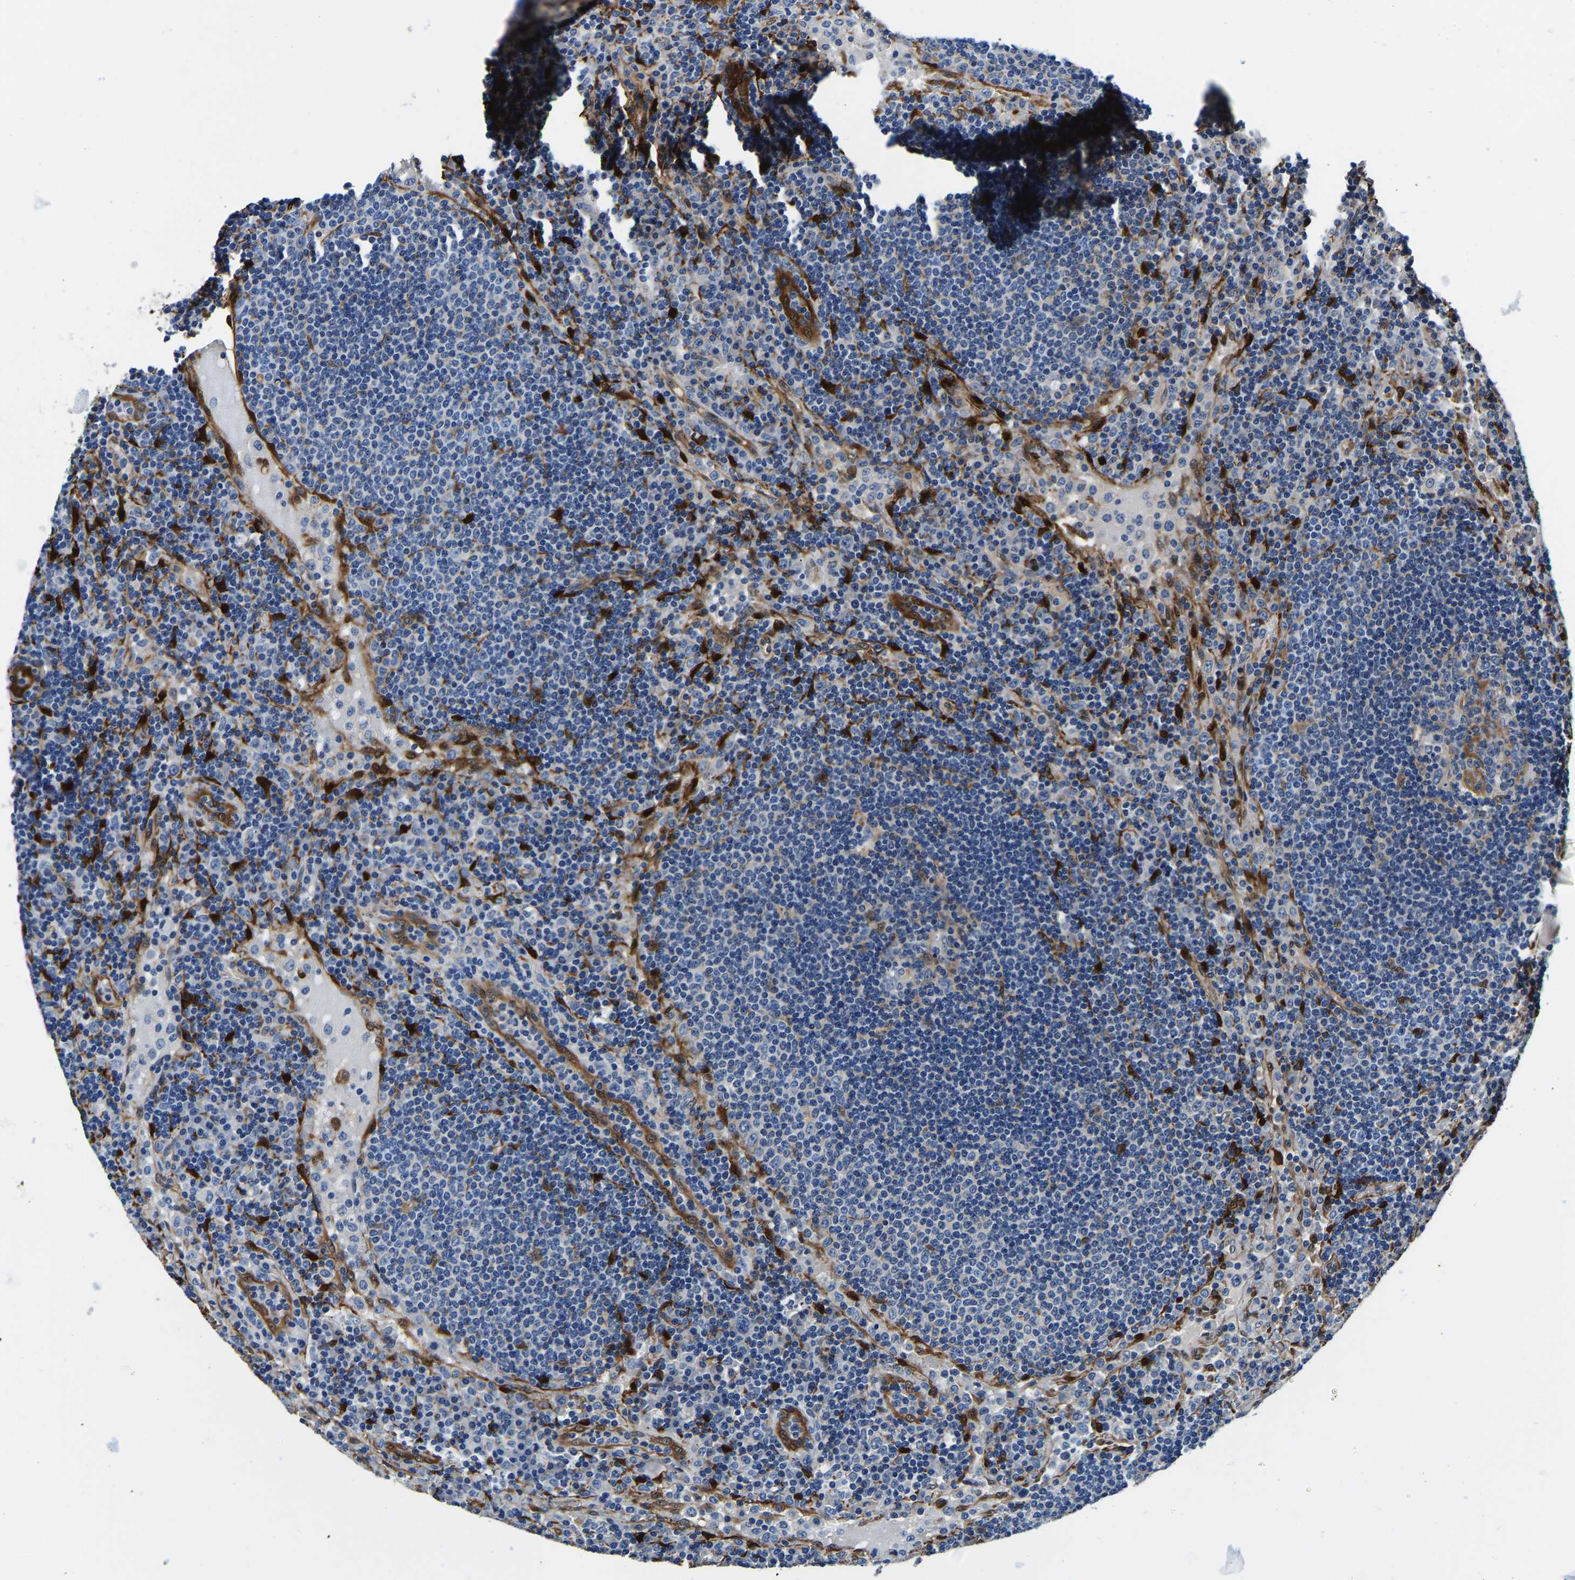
{"staining": {"intensity": "negative", "quantity": "none", "location": "none"}, "tissue": "lymph node", "cell_type": "Germinal center cells", "image_type": "normal", "snomed": [{"axis": "morphology", "description": "Normal tissue, NOS"}, {"axis": "topography", "description": "Lymph node"}], "caption": "Immunohistochemistry photomicrograph of unremarkable lymph node: human lymph node stained with DAB (3,3'-diaminobenzidine) shows no significant protein expression in germinal center cells. Nuclei are stained in blue.", "gene": "S100A13", "patient": {"sex": "female", "age": 53}}